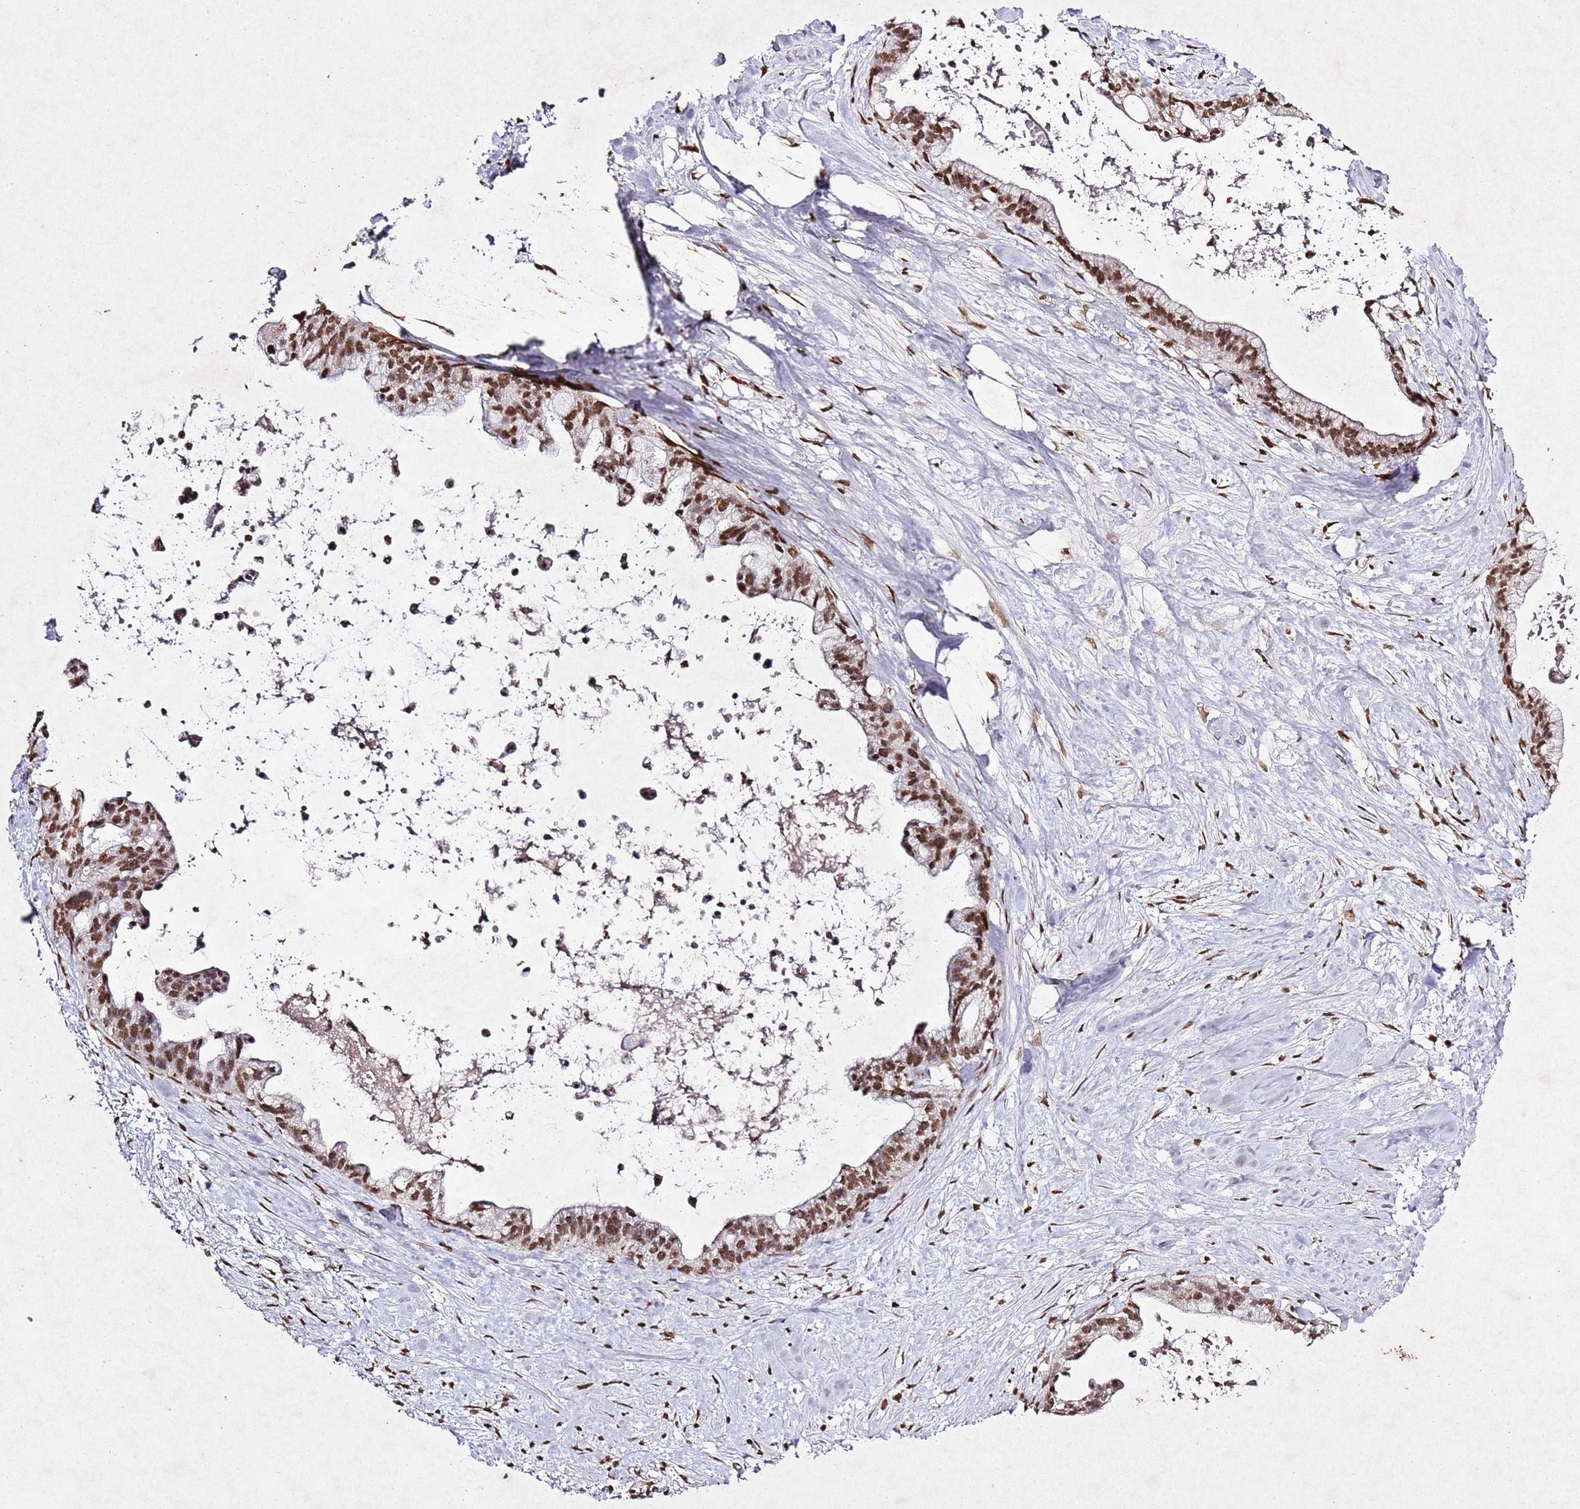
{"staining": {"intensity": "moderate", "quantity": ">75%", "location": "nuclear"}, "tissue": "pancreatic cancer", "cell_type": "Tumor cells", "image_type": "cancer", "snomed": [{"axis": "morphology", "description": "Adenocarcinoma, NOS"}, {"axis": "topography", "description": "Pancreas"}], "caption": "Adenocarcinoma (pancreatic) tissue shows moderate nuclear positivity in approximately >75% of tumor cells (IHC, brightfield microscopy, high magnification).", "gene": "BMAL1", "patient": {"sex": "female", "age": 83}}